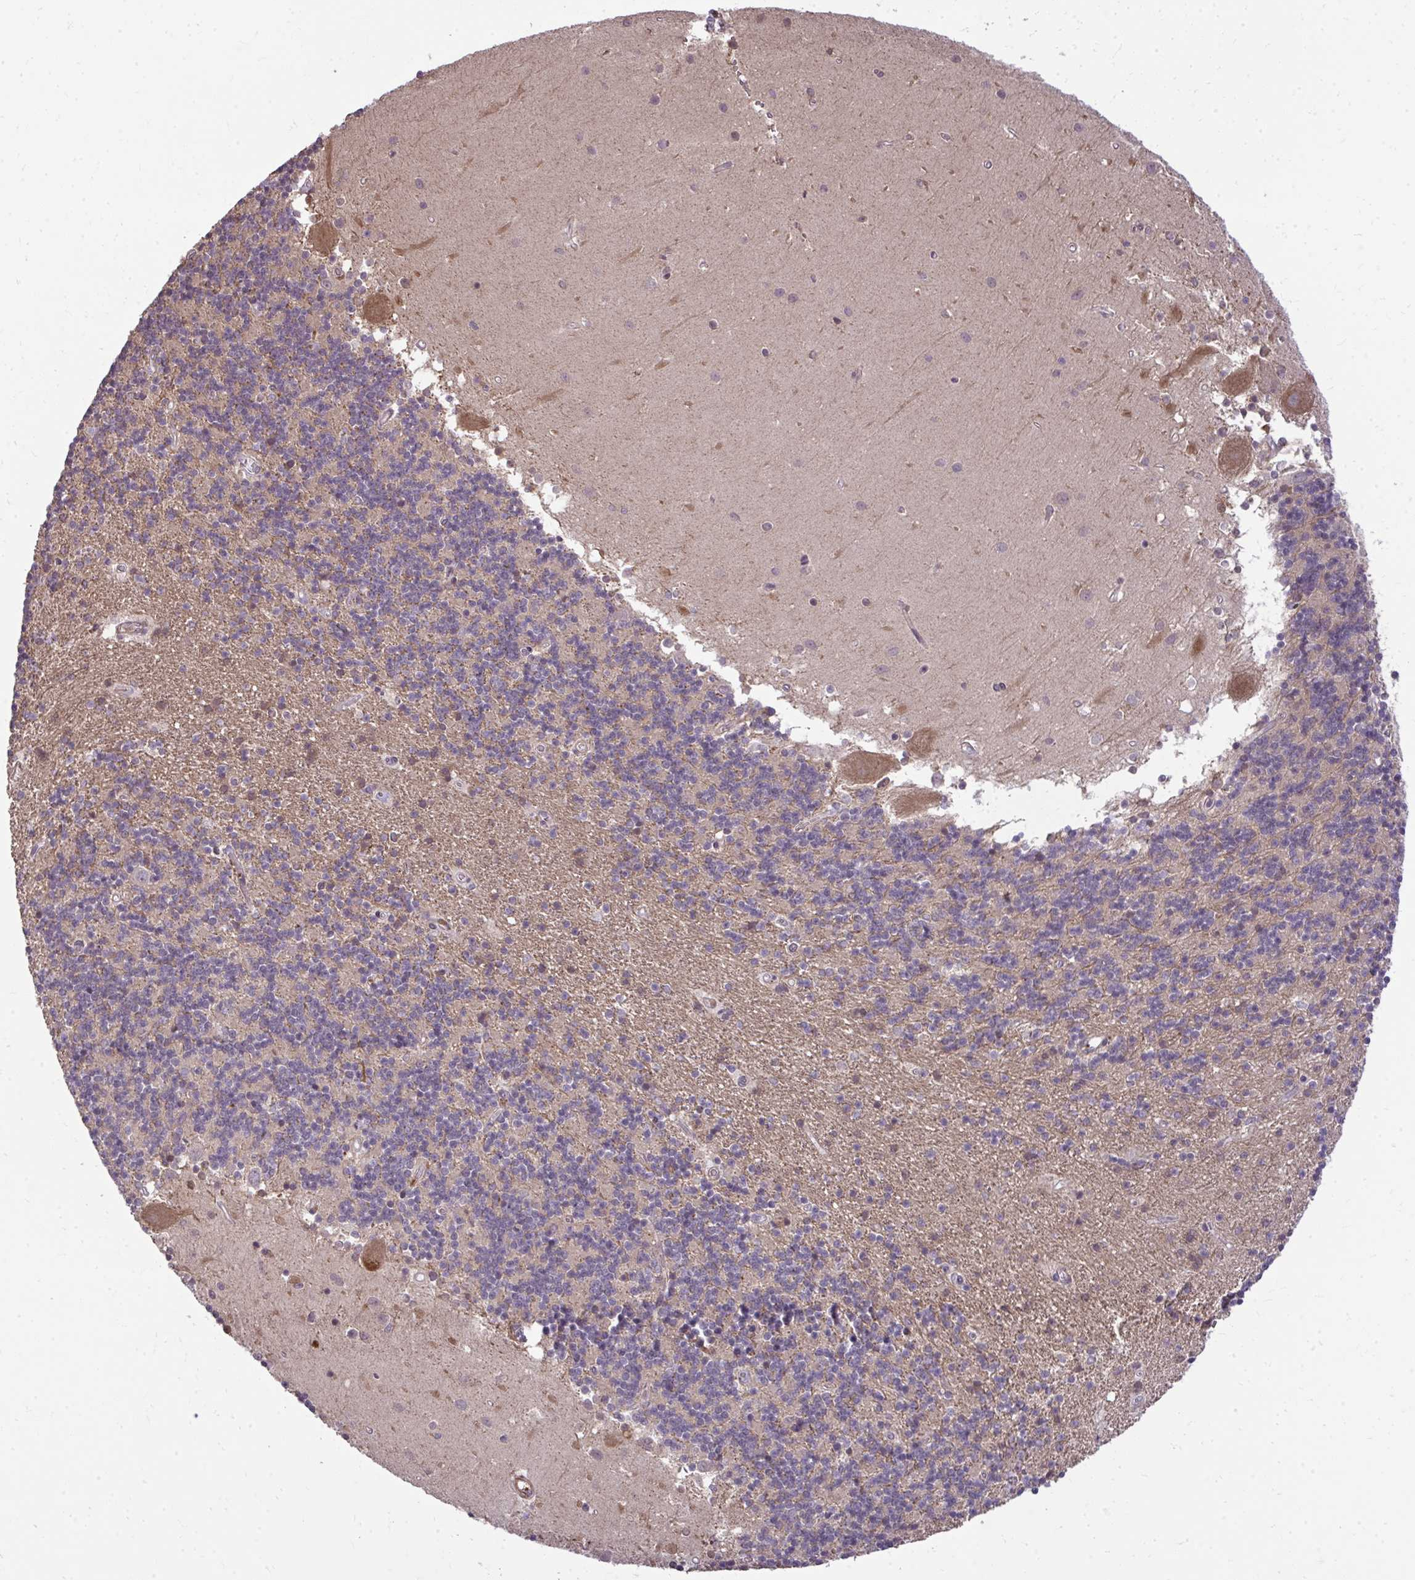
{"staining": {"intensity": "weak", "quantity": "25%-75%", "location": "cytoplasmic/membranous"}, "tissue": "cerebellum", "cell_type": "Cells in granular layer", "image_type": "normal", "snomed": [{"axis": "morphology", "description": "Normal tissue, NOS"}, {"axis": "topography", "description": "Cerebellum"}], "caption": "Protein expression analysis of unremarkable cerebellum exhibits weak cytoplasmic/membranous expression in approximately 25%-75% of cells in granular layer.", "gene": "ZSCAN9", "patient": {"sex": "male", "age": 54}}